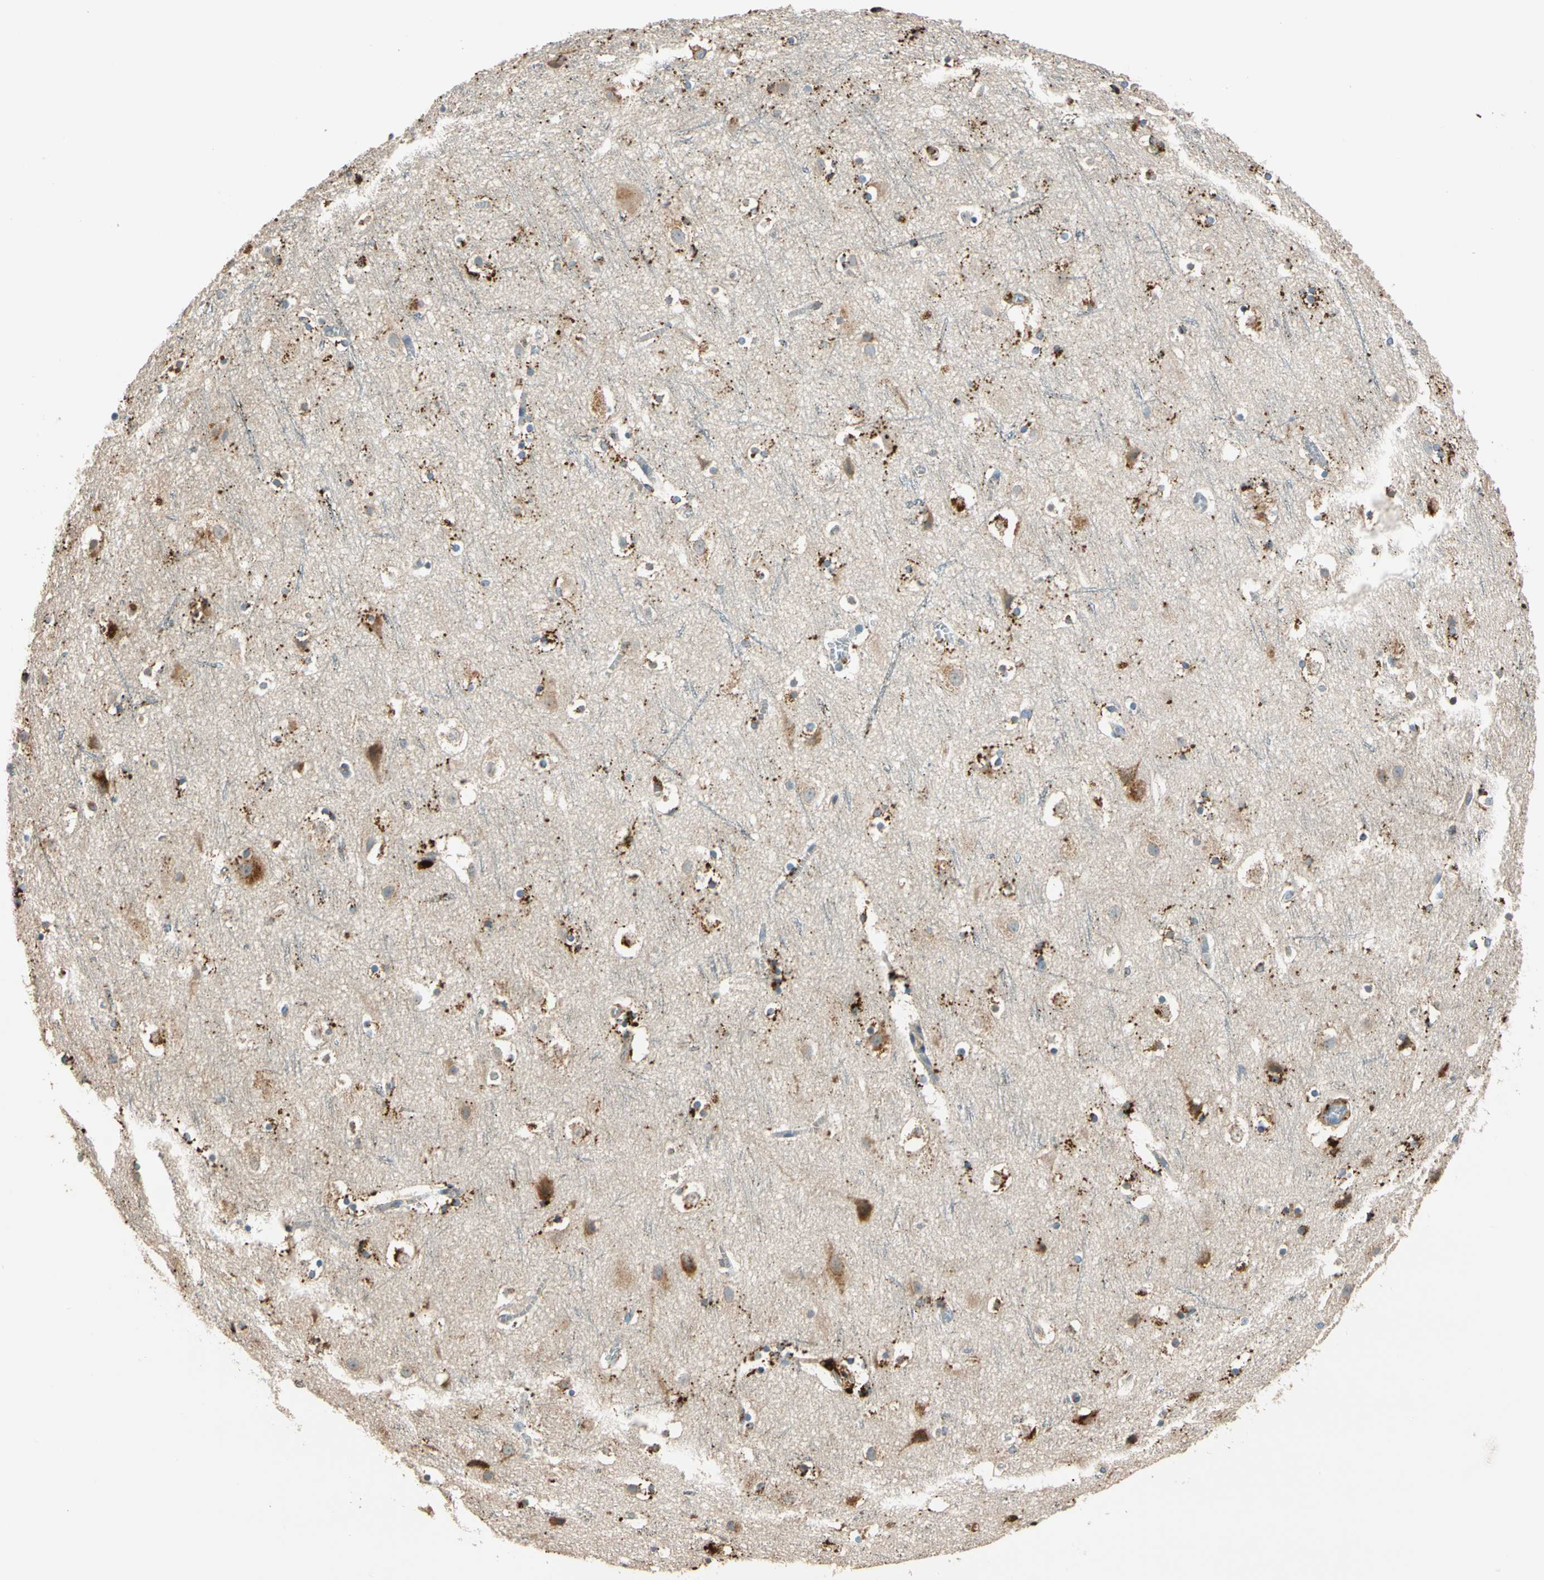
{"staining": {"intensity": "negative", "quantity": "none", "location": "none"}, "tissue": "cerebral cortex", "cell_type": "Endothelial cells", "image_type": "normal", "snomed": [{"axis": "morphology", "description": "Normal tissue, NOS"}, {"axis": "topography", "description": "Cerebral cortex"}], "caption": "Histopathology image shows no protein expression in endothelial cells of unremarkable cerebral cortex.", "gene": "GM2A", "patient": {"sex": "male", "age": 45}}